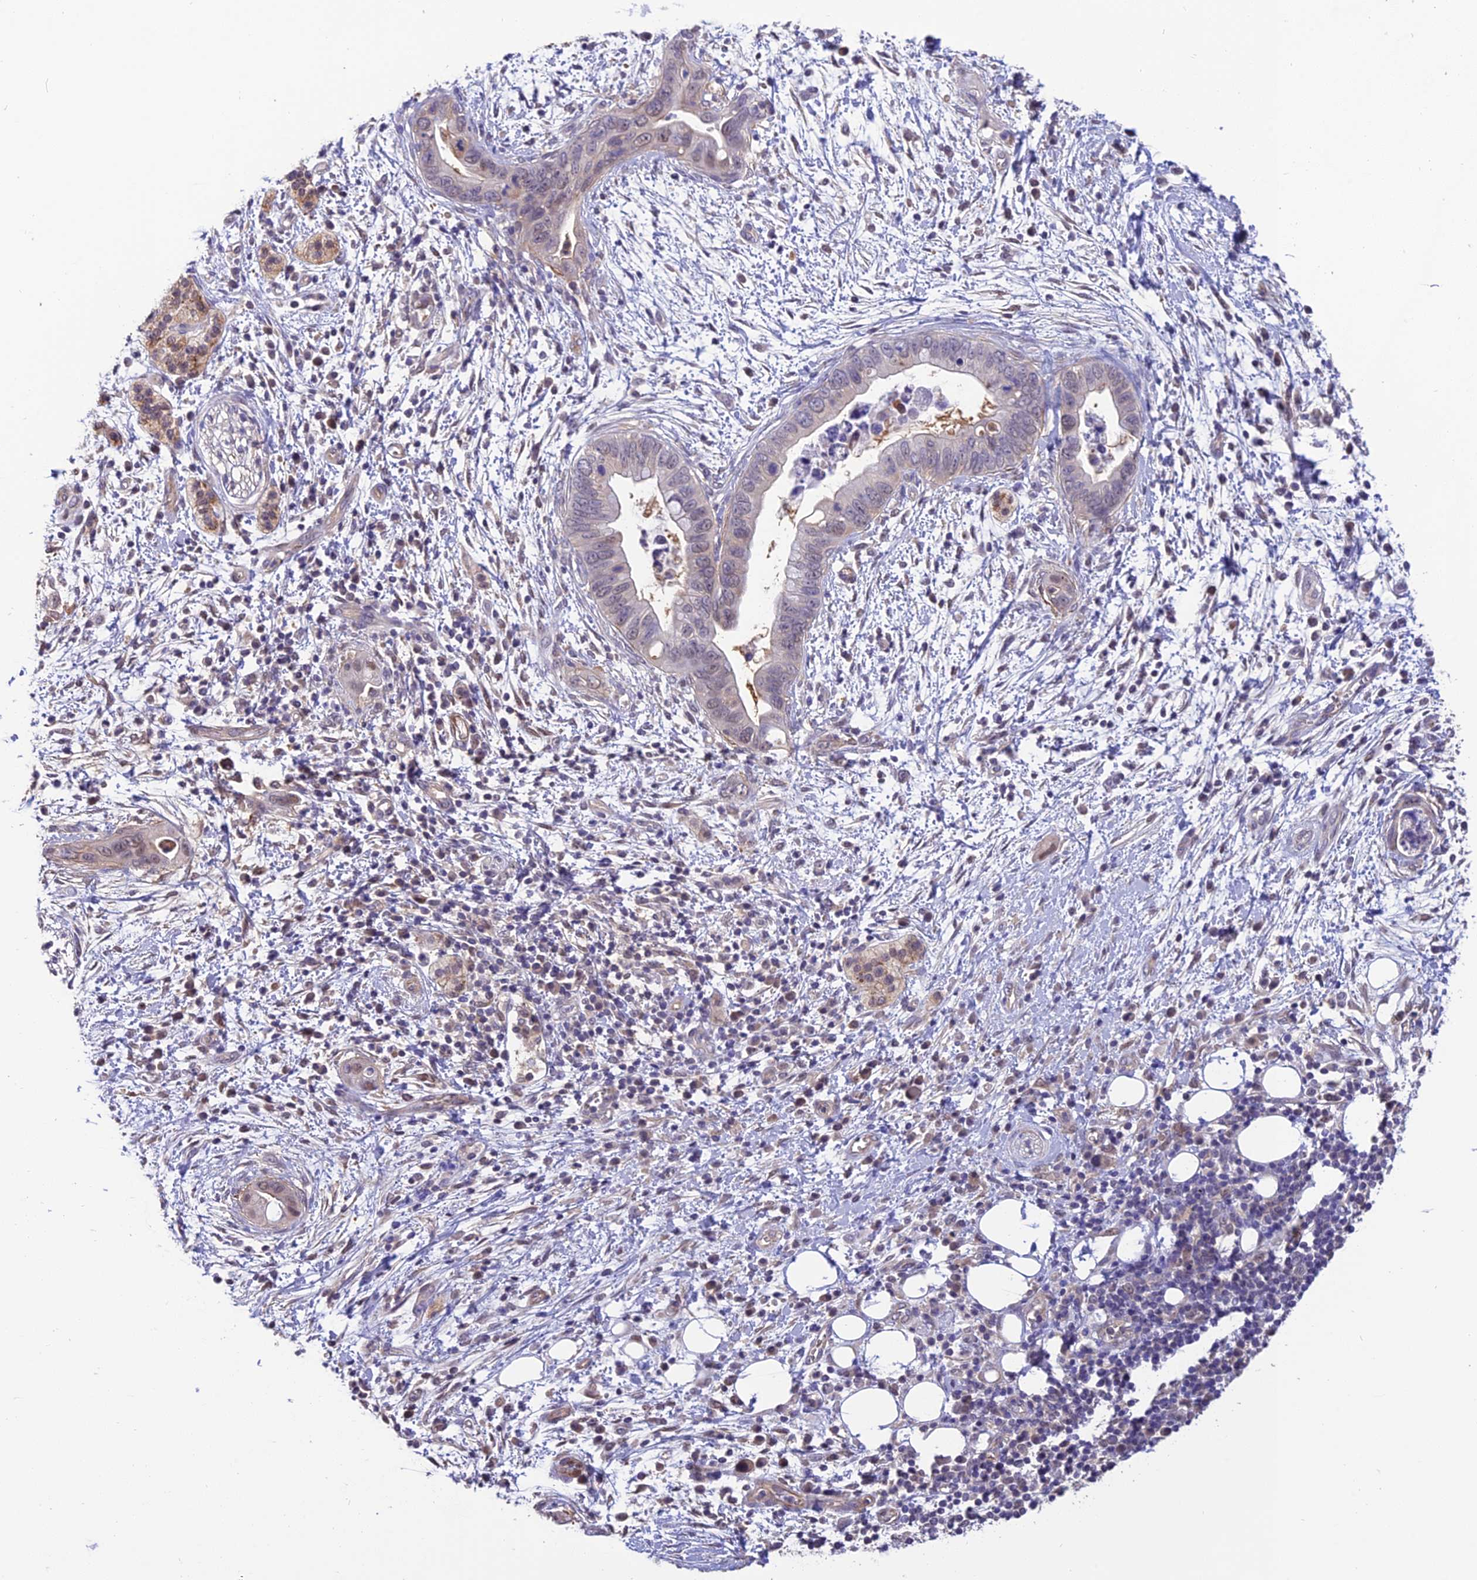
{"staining": {"intensity": "weak", "quantity": "<25%", "location": "nuclear"}, "tissue": "pancreatic cancer", "cell_type": "Tumor cells", "image_type": "cancer", "snomed": [{"axis": "morphology", "description": "Adenocarcinoma, NOS"}, {"axis": "topography", "description": "Pancreas"}], "caption": "An image of human pancreatic adenocarcinoma is negative for staining in tumor cells. The staining was performed using DAB to visualize the protein expression in brown, while the nuclei were stained in blue with hematoxylin (Magnification: 20x).", "gene": "PSMB3", "patient": {"sex": "male", "age": 75}}